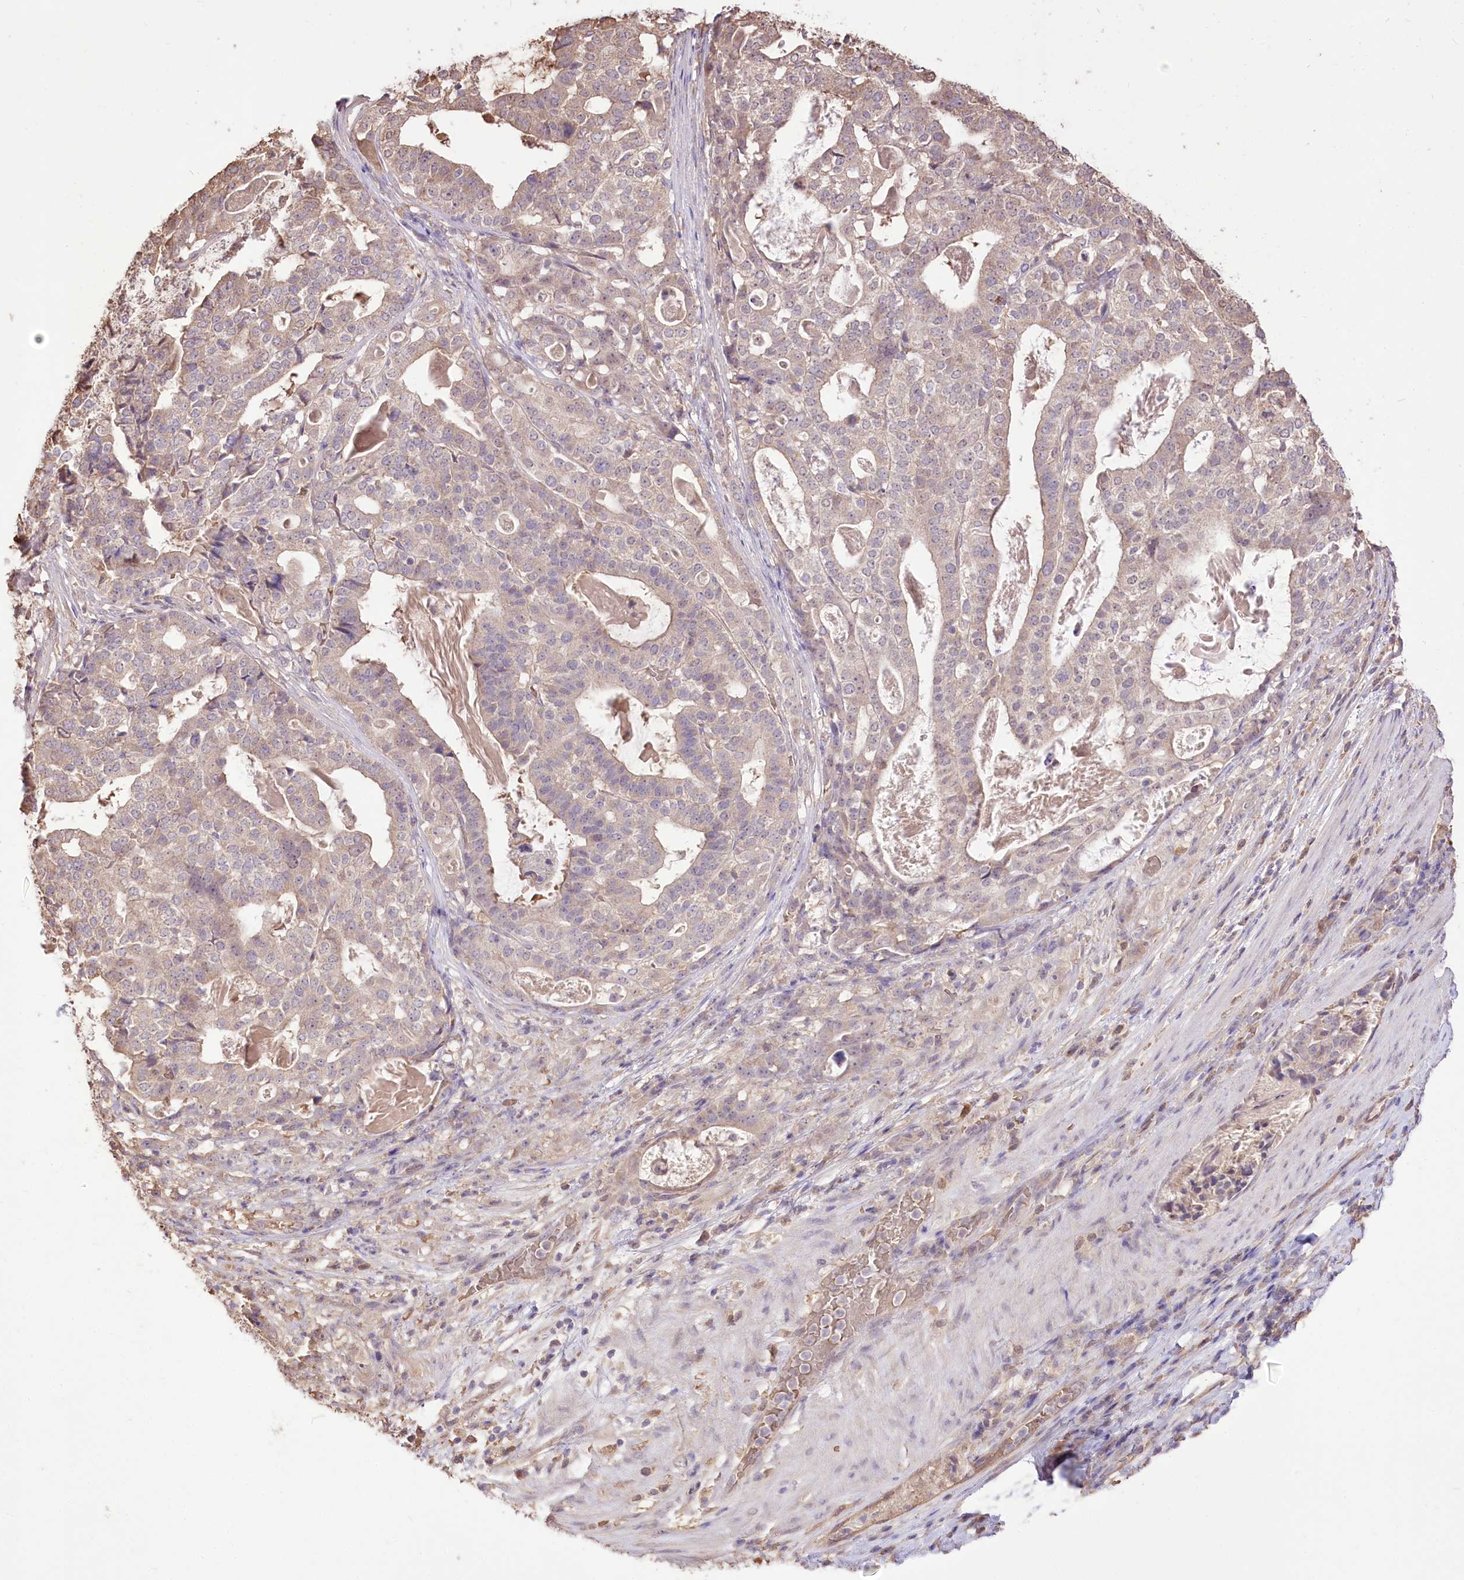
{"staining": {"intensity": "negative", "quantity": "none", "location": "none"}, "tissue": "stomach cancer", "cell_type": "Tumor cells", "image_type": "cancer", "snomed": [{"axis": "morphology", "description": "Adenocarcinoma, NOS"}, {"axis": "topography", "description": "Stomach"}], "caption": "A high-resolution photomicrograph shows IHC staining of stomach adenocarcinoma, which reveals no significant staining in tumor cells. (DAB immunohistochemistry (IHC), high magnification).", "gene": "R3HDM2", "patient": {"sex": "male", "age": 48}}